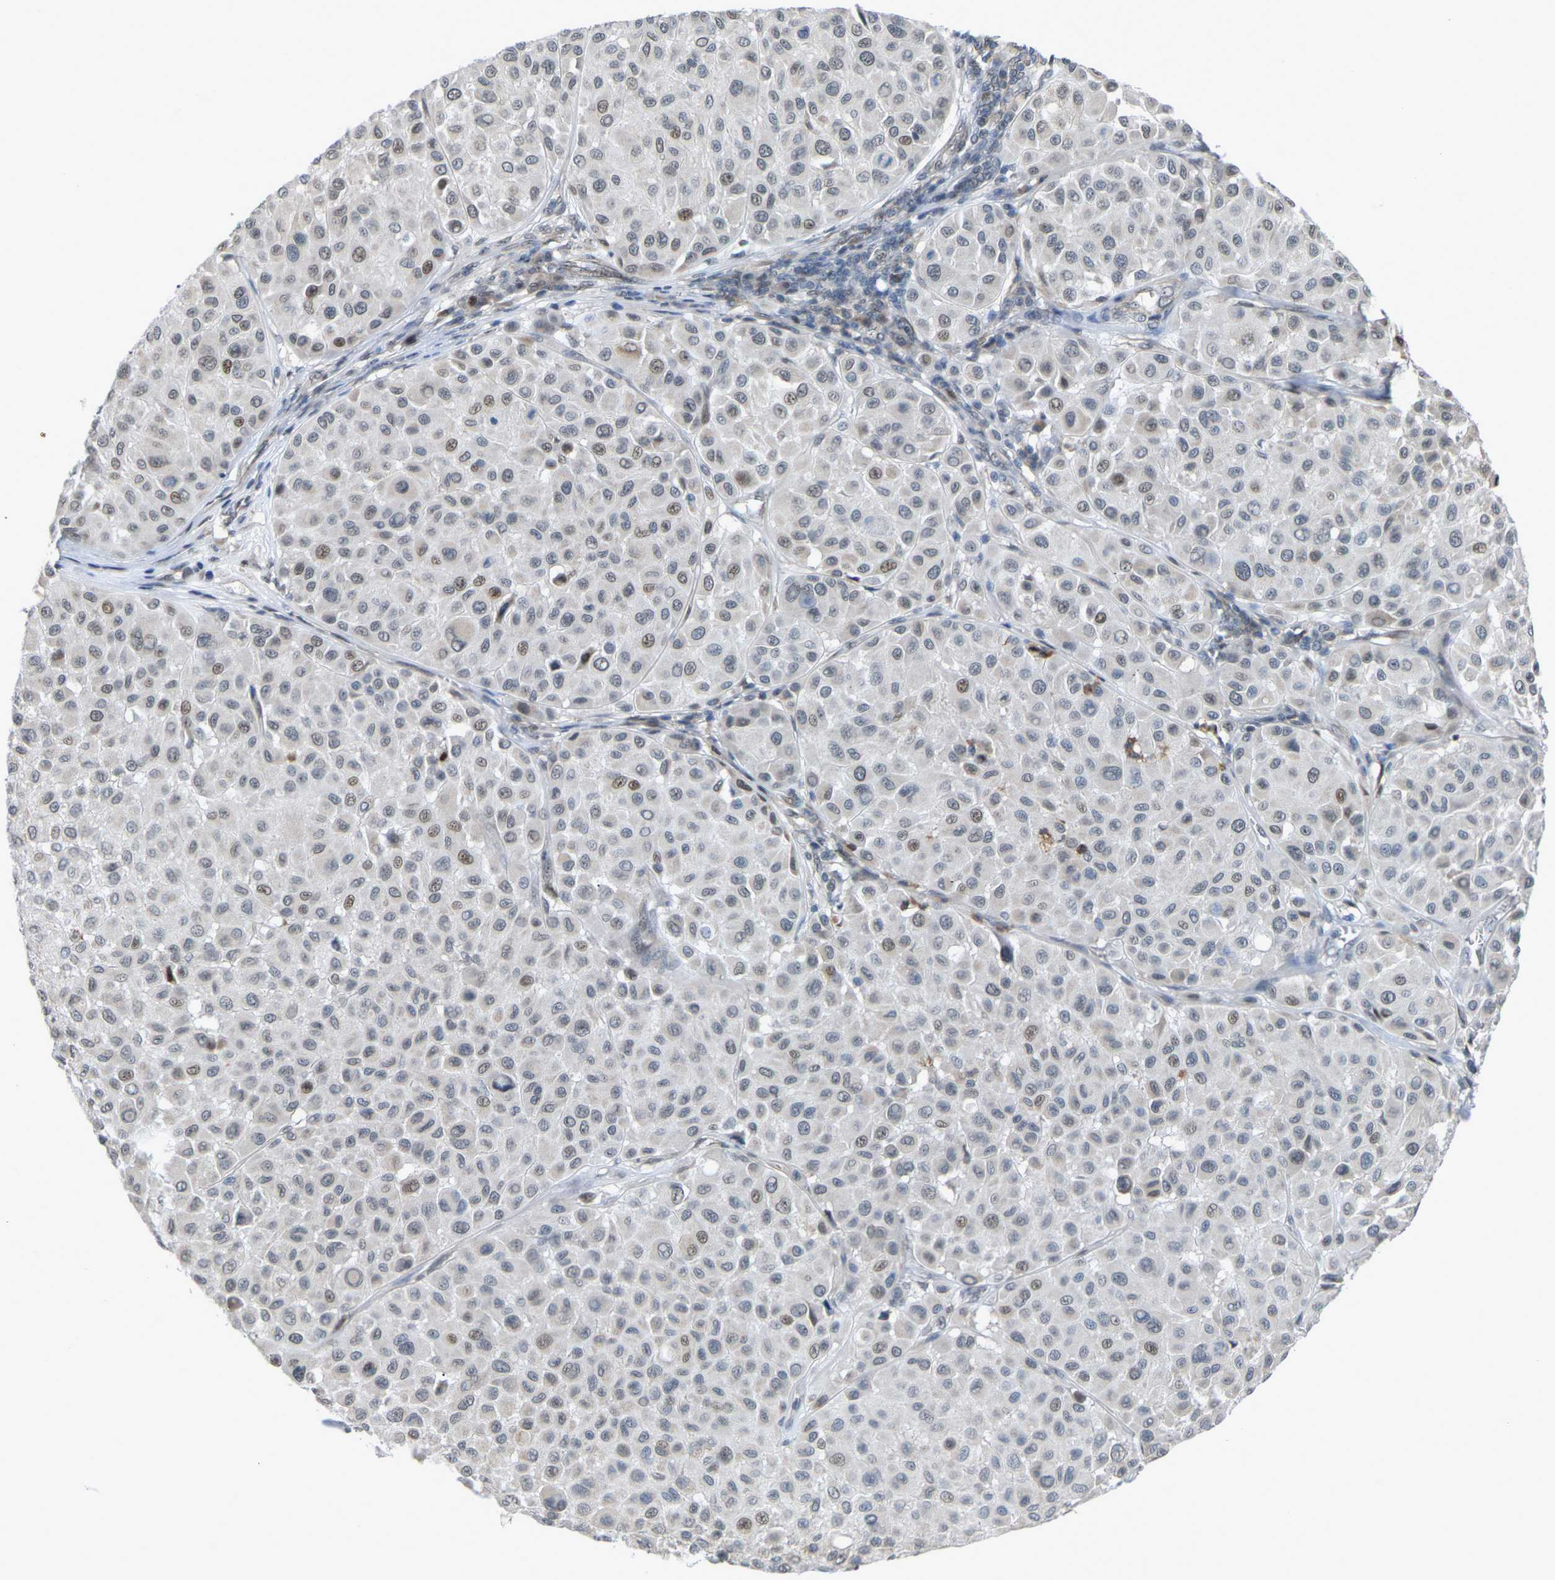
{"staining": {"intensity": "weak", "quantity": "<25%", "location": "nuclear"}, "tissue": "melanoma", "cell_type": "Tumor cells", "image_type": "cancer", "snomed": [{"axis": "morphology", "description": "Malignant melanoma, Metastatic site"}, {"axis": "topography", "description": "Soft tissue"}], "caption": "High magnification brightfield microscopy of melanoma stained with DAB (brown) and counterstained with hematoxylin (blue): tumor cells show no significant positivity. (IHC, brightfield microscopy, high magnification).", "gene": "CROT", "patient": {"sex": "male", "age": 41}}